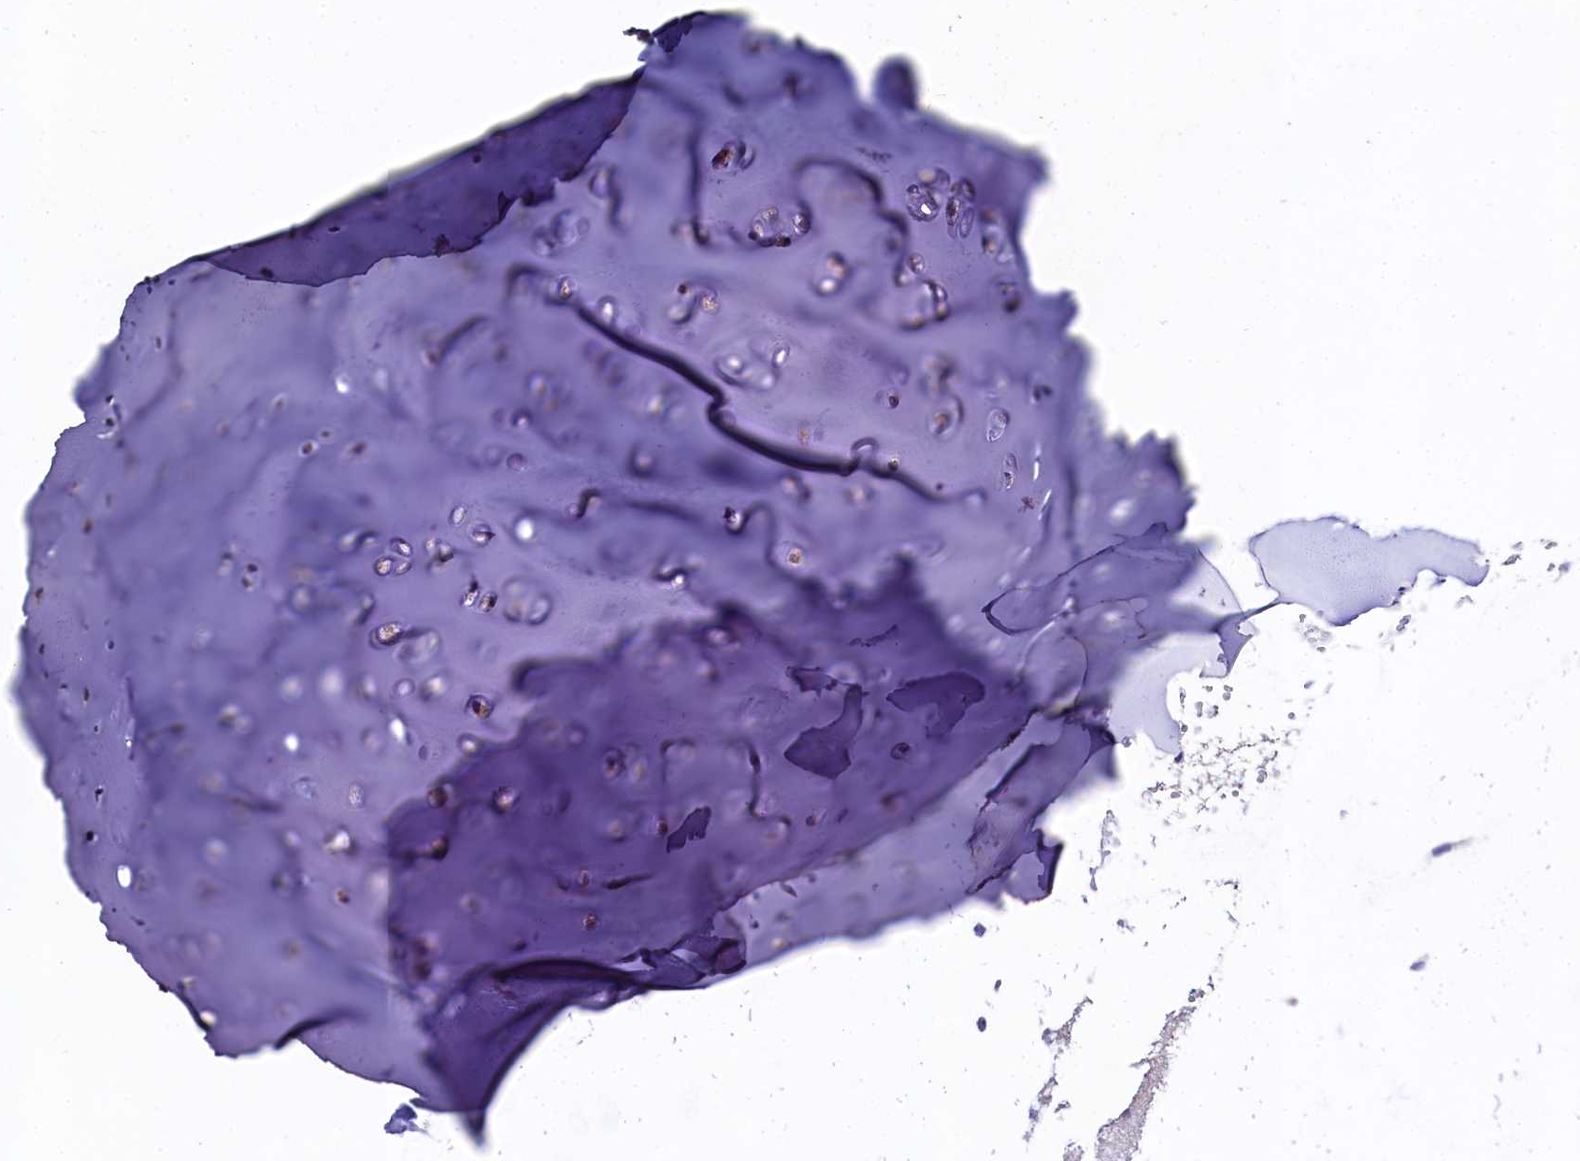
{"staining": {"intensity": "negative", "quantity": "none", "location": "none"}, "tissue": "adipose tissue", "cell_type": "Adipocytes", "image_type": "normal", "snomed": [{"axis": "morphology", "description": "Normal tissue, NOS"}, {"axis": "morphology", "description": "Basal cell carcinoma"}, {"axis": "topography", "description": "Cartilage tissue"}, {"axis": "topography", "description": "Nasopharynx"}, {"axis": "topography", "description": "Oral tissue"}], "caption": "IHC image of normal adipose tissue: human adipose tissue stained with DAB (3,3'-diaminobenzidine) shows no significant protein expression in adipocytes.", "gene": "QARS1", "patient": {"sex": "female", "age": 77}}